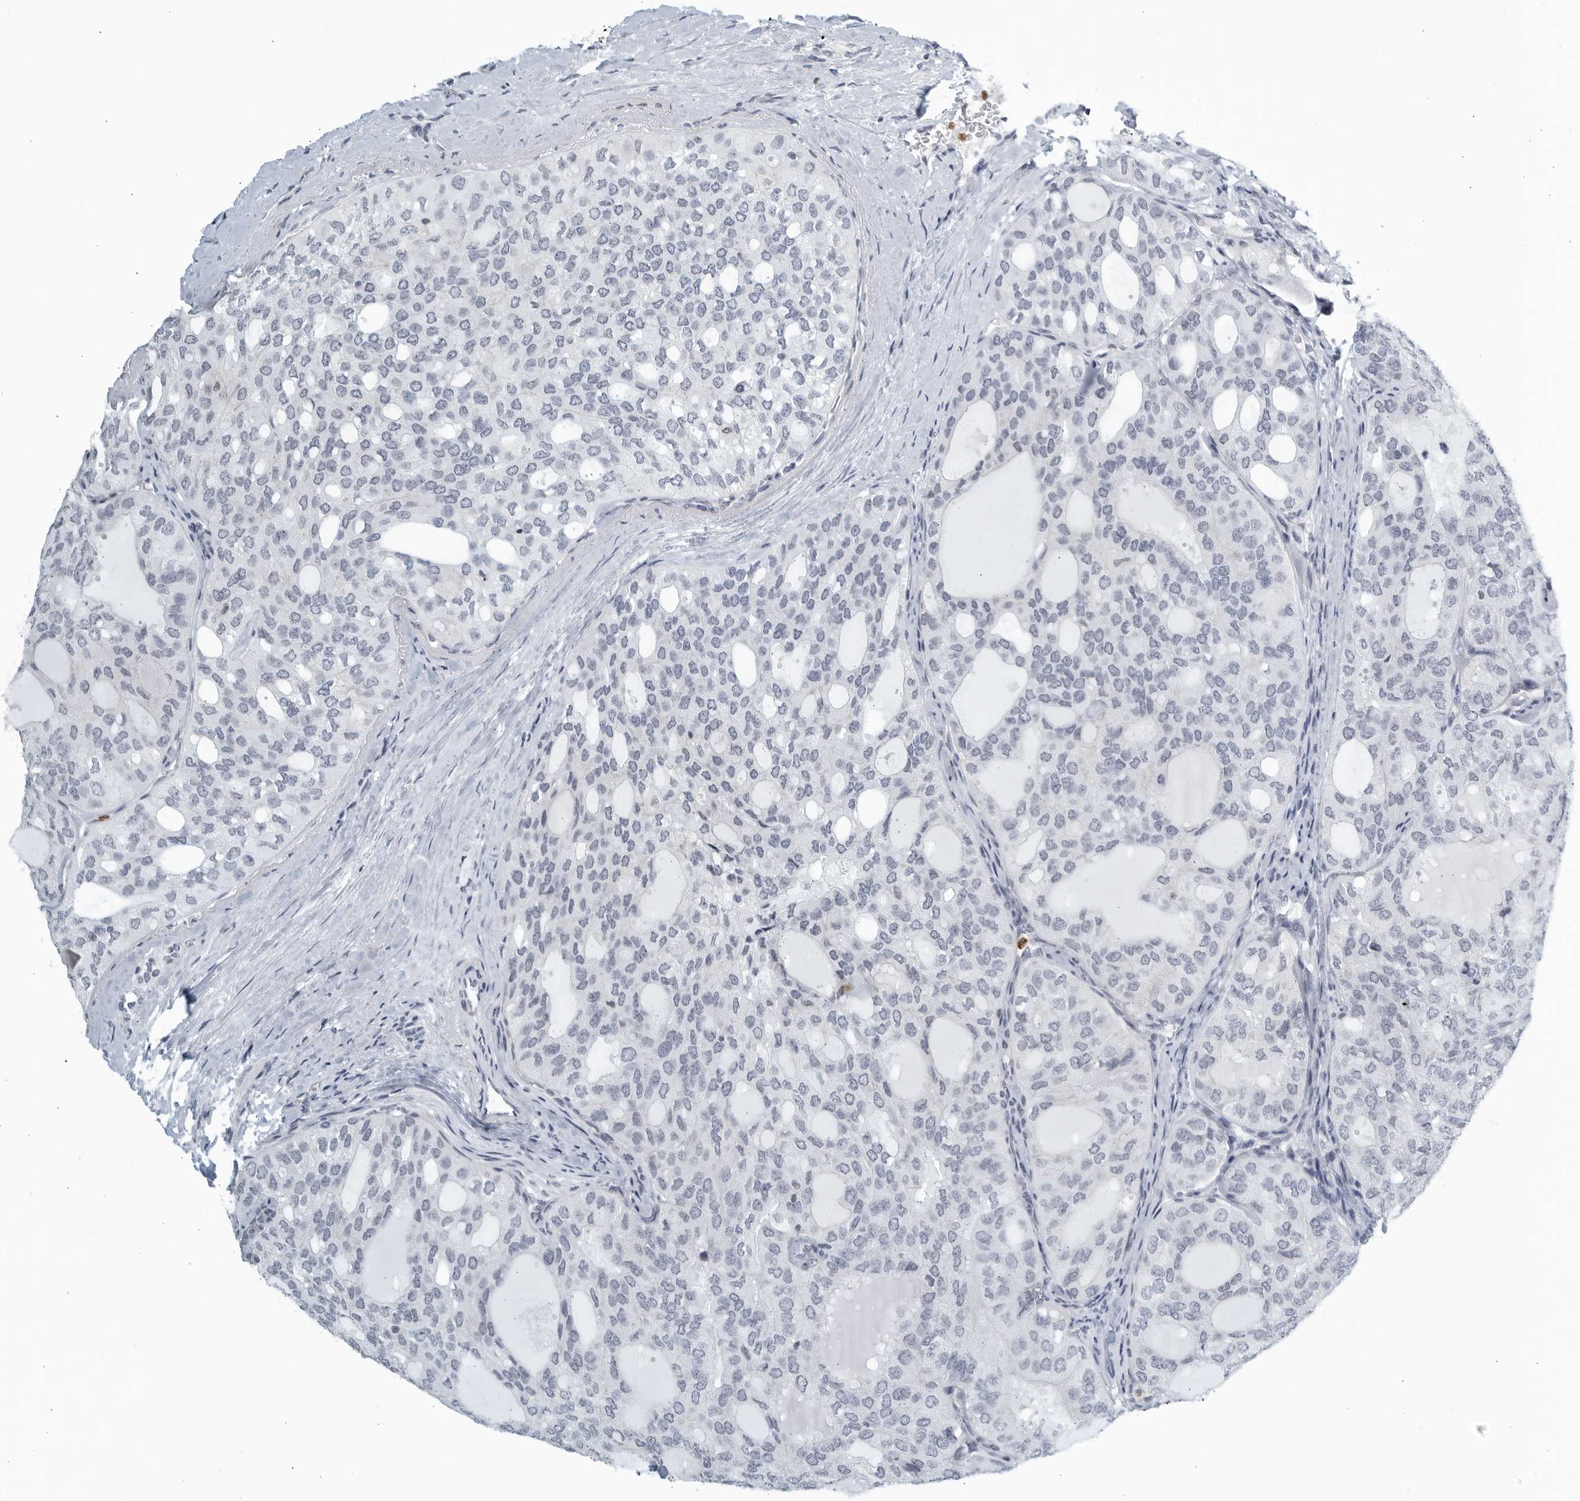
{"staining": {"intensity": "negative", "quantity": "none", "location": "none"}, "tissue": "thyroid cancer", "cell_type": "Tumor cells", "image_type": "cancer", "snomed": [{"axis": "morphology", "description": "Follicular adenoma carcinoma, NOS"}, {"axis": "topography", "description": "Thyroid gland"}], "caption": "The photomicrograph demonstrates no staining of tumor cells in thyroid follicular adenoma carcinoma. (Stains: DAB (3,3'-diaminobenzidine) IHC with hematoxylin counter stain, Microscopy: brightfield microscopy at high magnification).", "gene": "KLK7", "patient": {"sex": "male", "age": 75}}